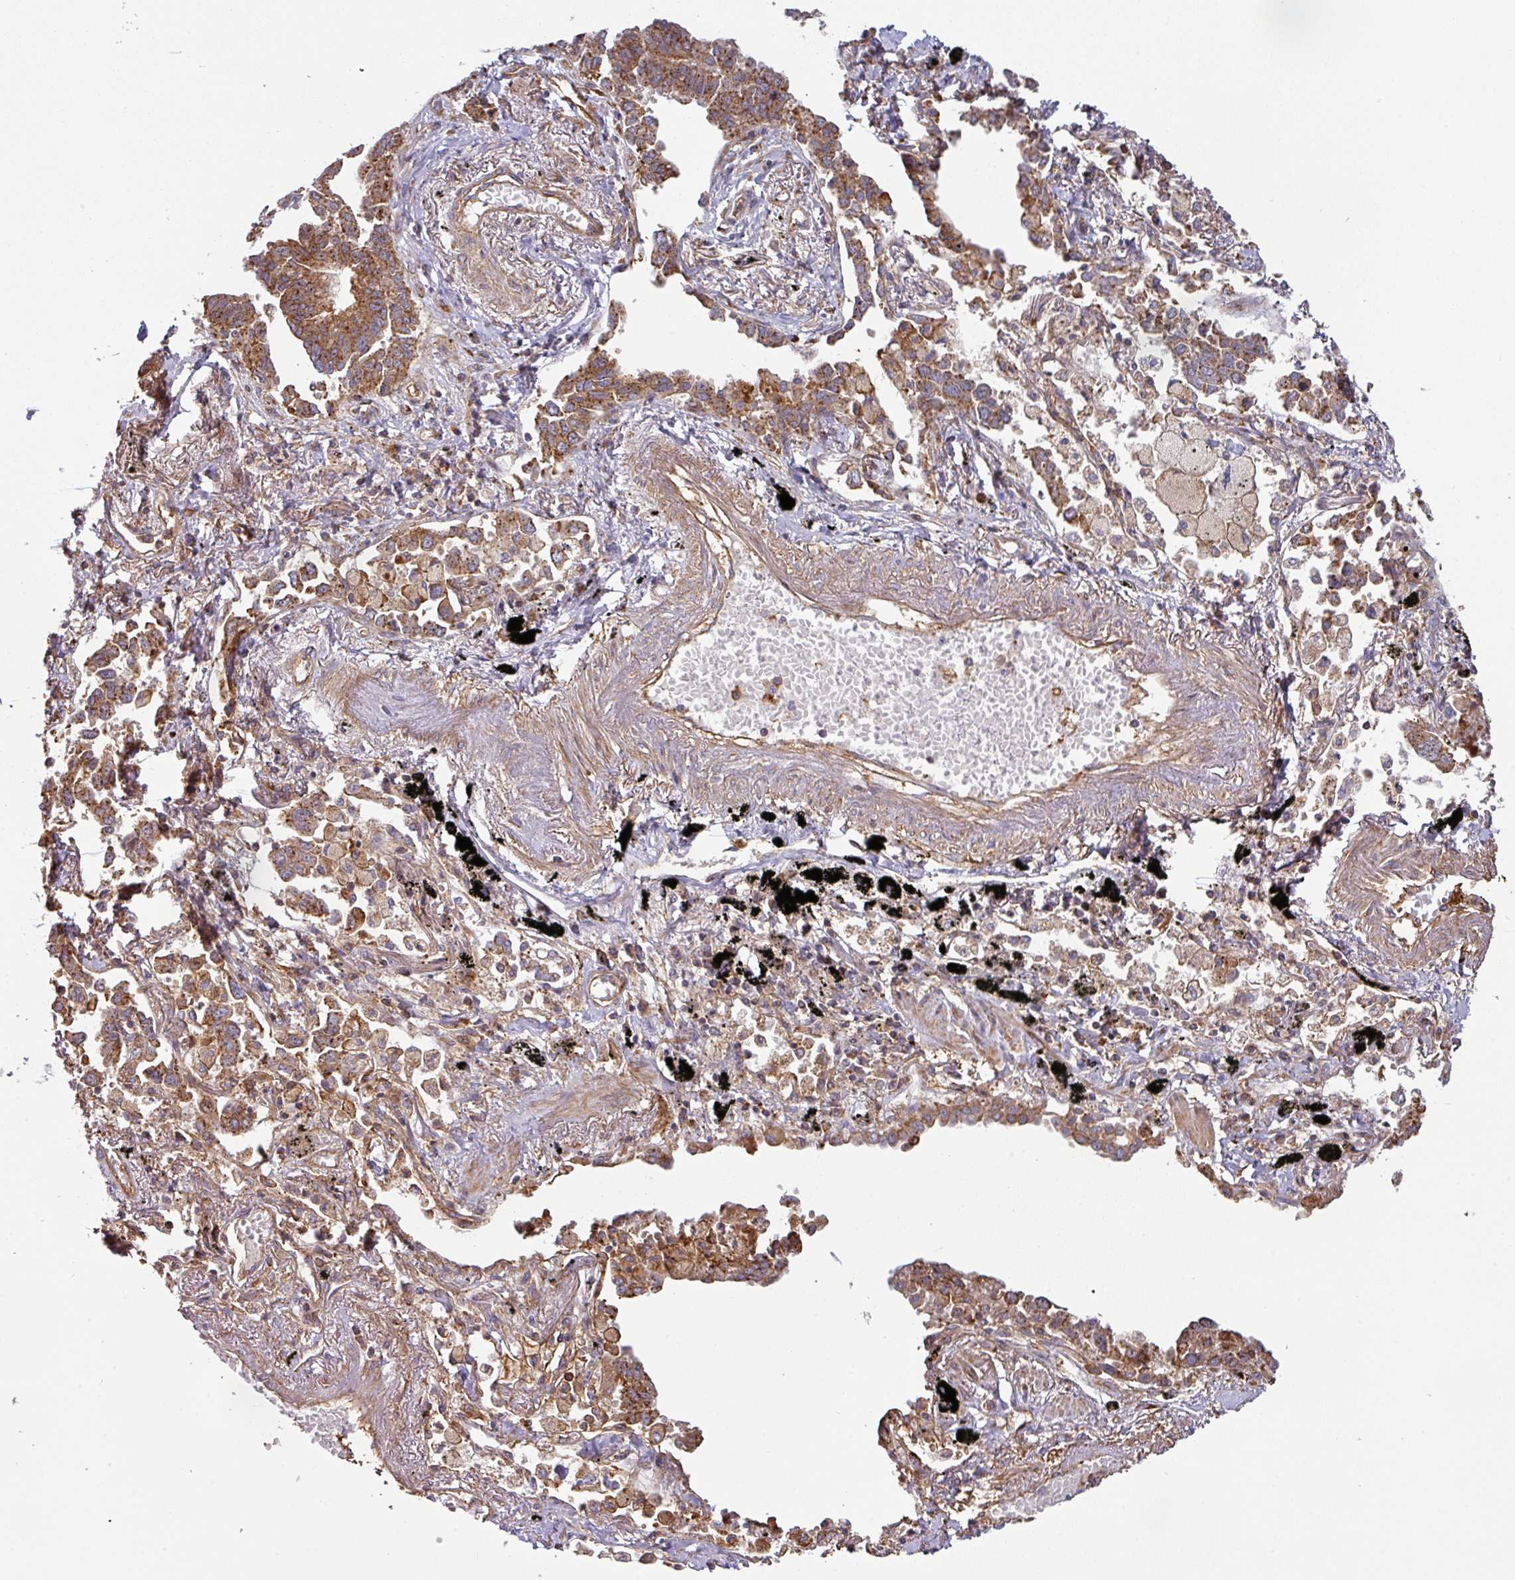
{"staining": {"intensity": "moderate", "quantity": ">75%", "location": "cytoplasmic/membranous"}, "tissue": "lung cancer", "cell_type": "Tumor cells", "image_type": "cancer", "snomed": [{"axis": "morphology", "description": "Adenocarcinoma, NOS"}, {"axis": "topography", "description": "Lung"}], "caption": "A histopathology image of human adenocarcinoma (lung) stained for a protein exhibits moderate cytoplasmic/membranous brown staining in tumor cells.", "gene": "CASP2", "patient": {"sex": "male", "age": 67}}